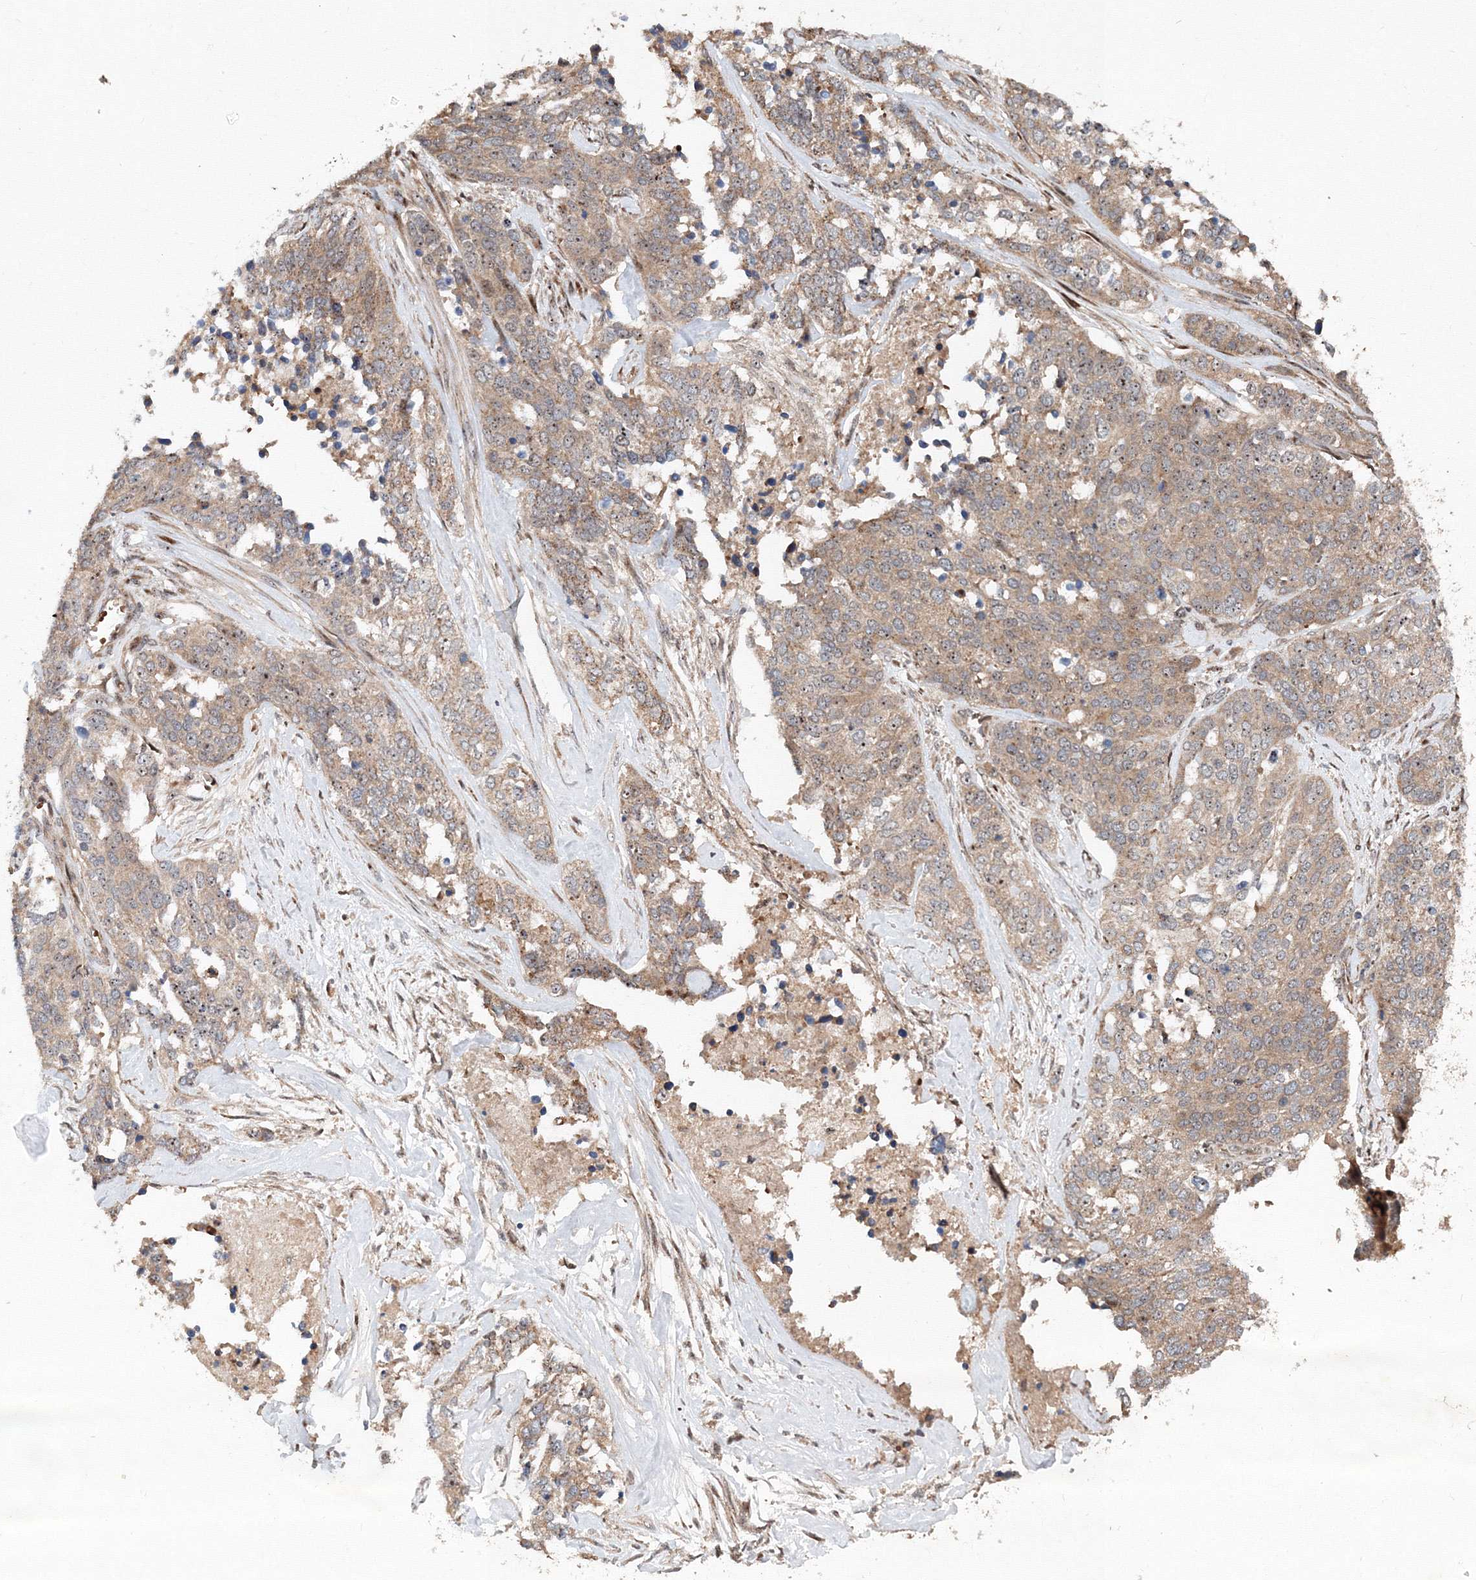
{"staining": {"intensity": "weak", "quantity": ">75%", "location": "cytoplasmic/membranous,nuclear"}, "tissue": "ovarian cancer", "cell_type": "Tumor cells", "image_type": "cancer", "snomed": [{"axis": "morphology", "description": "Cystadenocarcinoma, serous, NOS"}, {"axis": "topography", "description": "Ovary"}], "caption": "The immunohistochemical stain highlights weak cytoplasmic/membranous and nuclear staining in tumor cells of ovarian cancer (serous cystadenocarcinoma) tissue.", "gene": "ANKAR", "patient": {"sex": "female", "age": 44}}